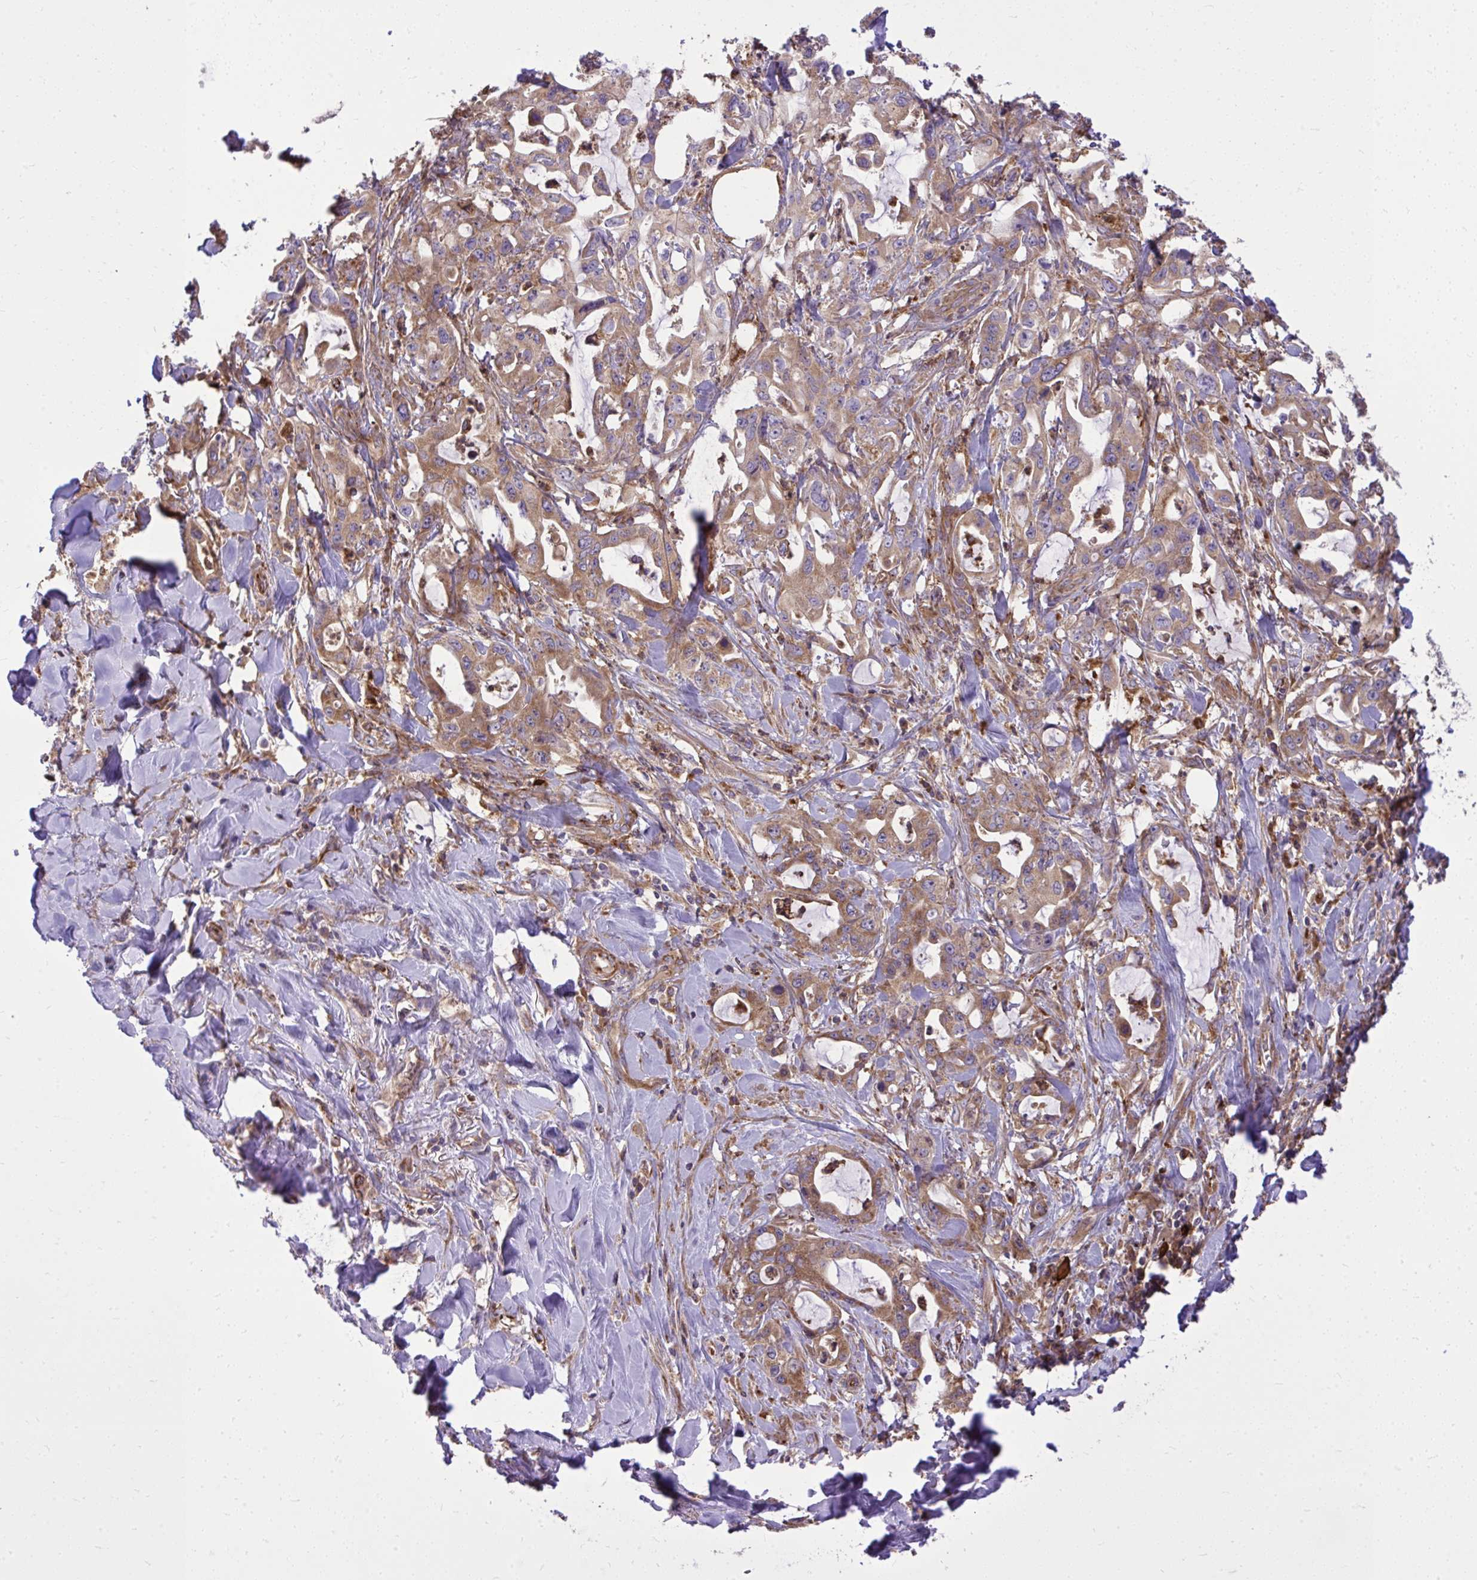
{"staining": {"intensity": "moderate", "quantity": ">75%", "location": "cytoplasmic/membranous"}, "tissue": "pancreatic cancer", "cell_type": "Tumor cells", "image_type": "cancer", "snomed": [{"axis": "morphology", "description": "Adenocarcinoma, NOS"}, {"axis": "topography", "description": "Pancreas"}], "caption": "DAB (3,3'-diaminobenzidine) immunohistochemical staining of adenocarcinoma (pancreatic) displays moderate cytoplasmic/membranous protein expression in approximately >75% of tumor cells.", "gene": "PAIP2", "patient": {"sex": "female", "age": 61}}